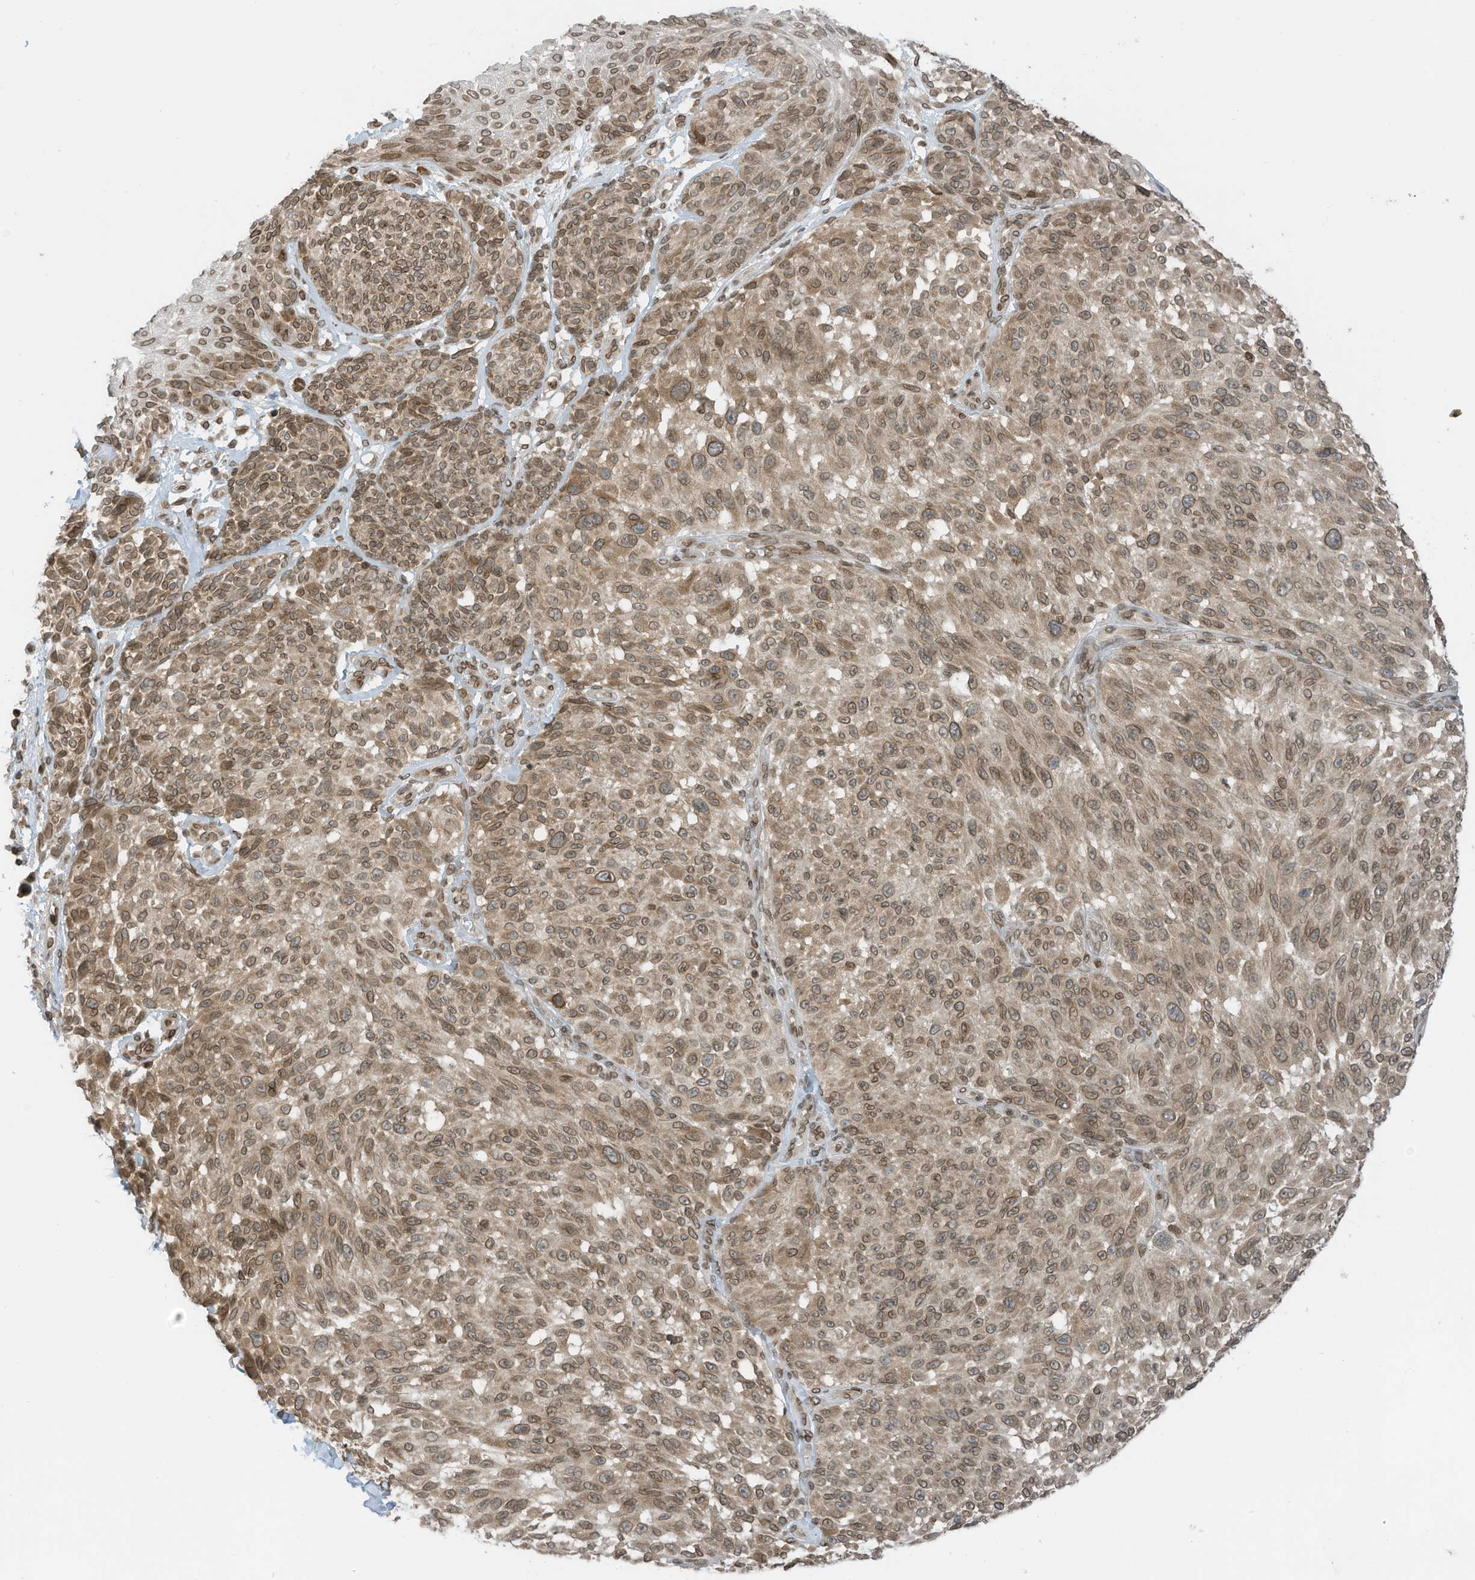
{"staining": {"intensity": "moderate", "quantity": ">75%", "location": "cytoplasmic/membranous,nuclear"}, "tissue": "melanoma", "cell_type": "Tumor cells", "image_type": "cancer", "snomed": [{"axis": "morphology", "description": "Malignant melanoma, NOS"}, {"axis": "topography", "description": "Skin"}], "caption": "Melanoma stained with DAB (3,3'-diaminobenzidine) immunohistochemistry reveals medium levels of moderate cytoplasmic/membranous and nuclear expression in approximately >75% of tumor cells. The staining was performed using DAB, with brown indicating positive protein expression. Nuclei are stained blue with hematoxylin.", "gene": "RABL3", "patient": {"sex": "male", "age": 83}}